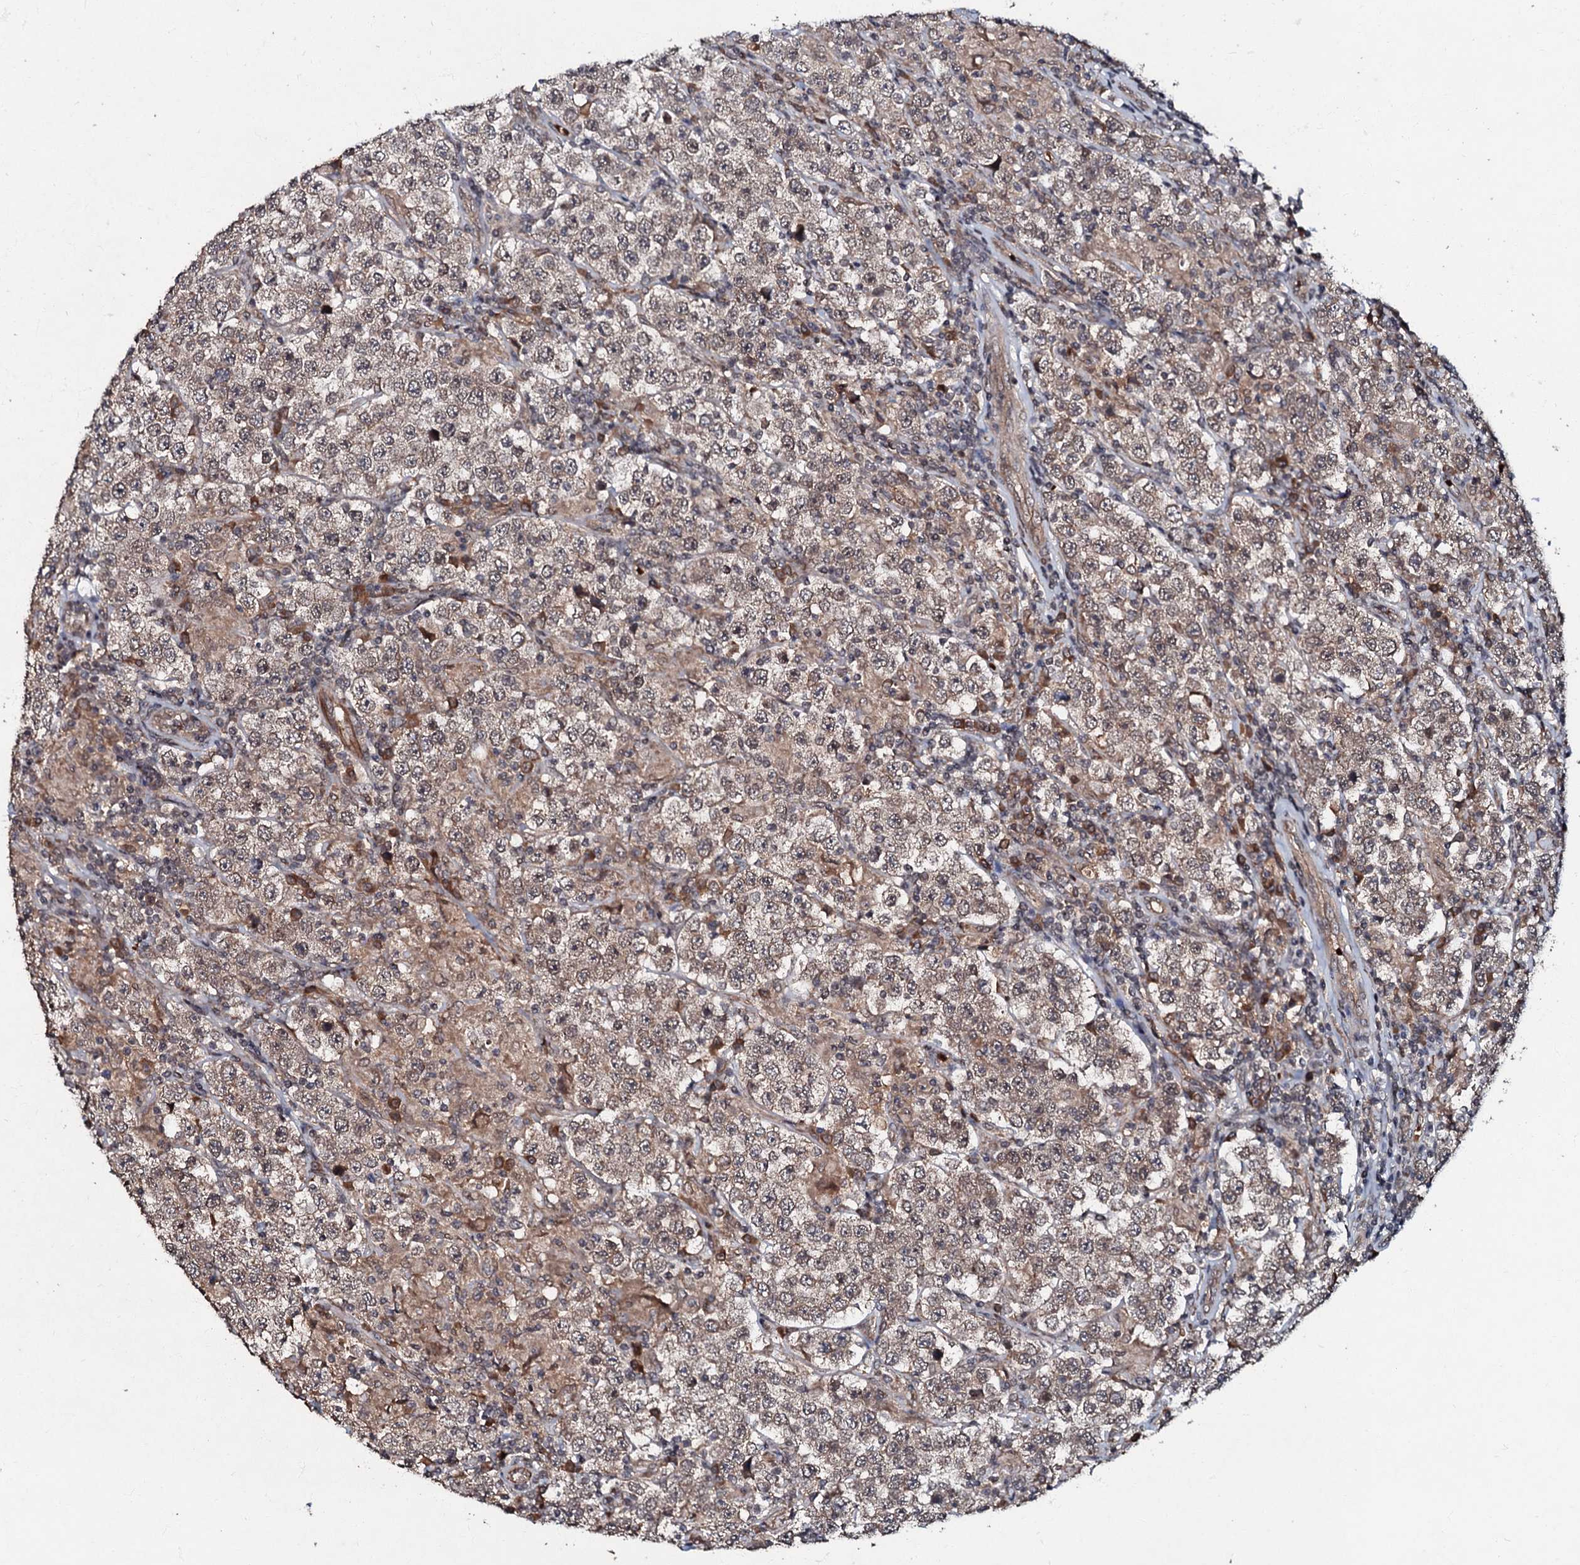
{"staining": {"intensity": "weak", "quantity": ">75%", "location": "cytoplasmic/membranous"}, "tissue": "testis cancer", "cell_type": "Tumor cells", "image_type": "cancer", "snomed": [{"axis": "morphology", "description": "Normal tissue, NOS"}, {"axis": "morphology", "description": "Urothelial carcinoma, High grade"}, {"axis": "morphology", "description": "Seminoma, NOS"}, {"axis": "morphology", "description": "Carcinoma, Embryonal, NOS"}, {"axis": "topography", "description": "Urinary bladder"}, {"axis": "topography", "description": "Testis"}], "caption": "Testis urothelial carcinoma (high-grade) was stained to show a protein in brown. There is low levels of weak cytoplasmic/membranous staining in about >75% of tumor cells.", "gene": "MANSC4", "patient": {"sex": "male", "age": 41}}